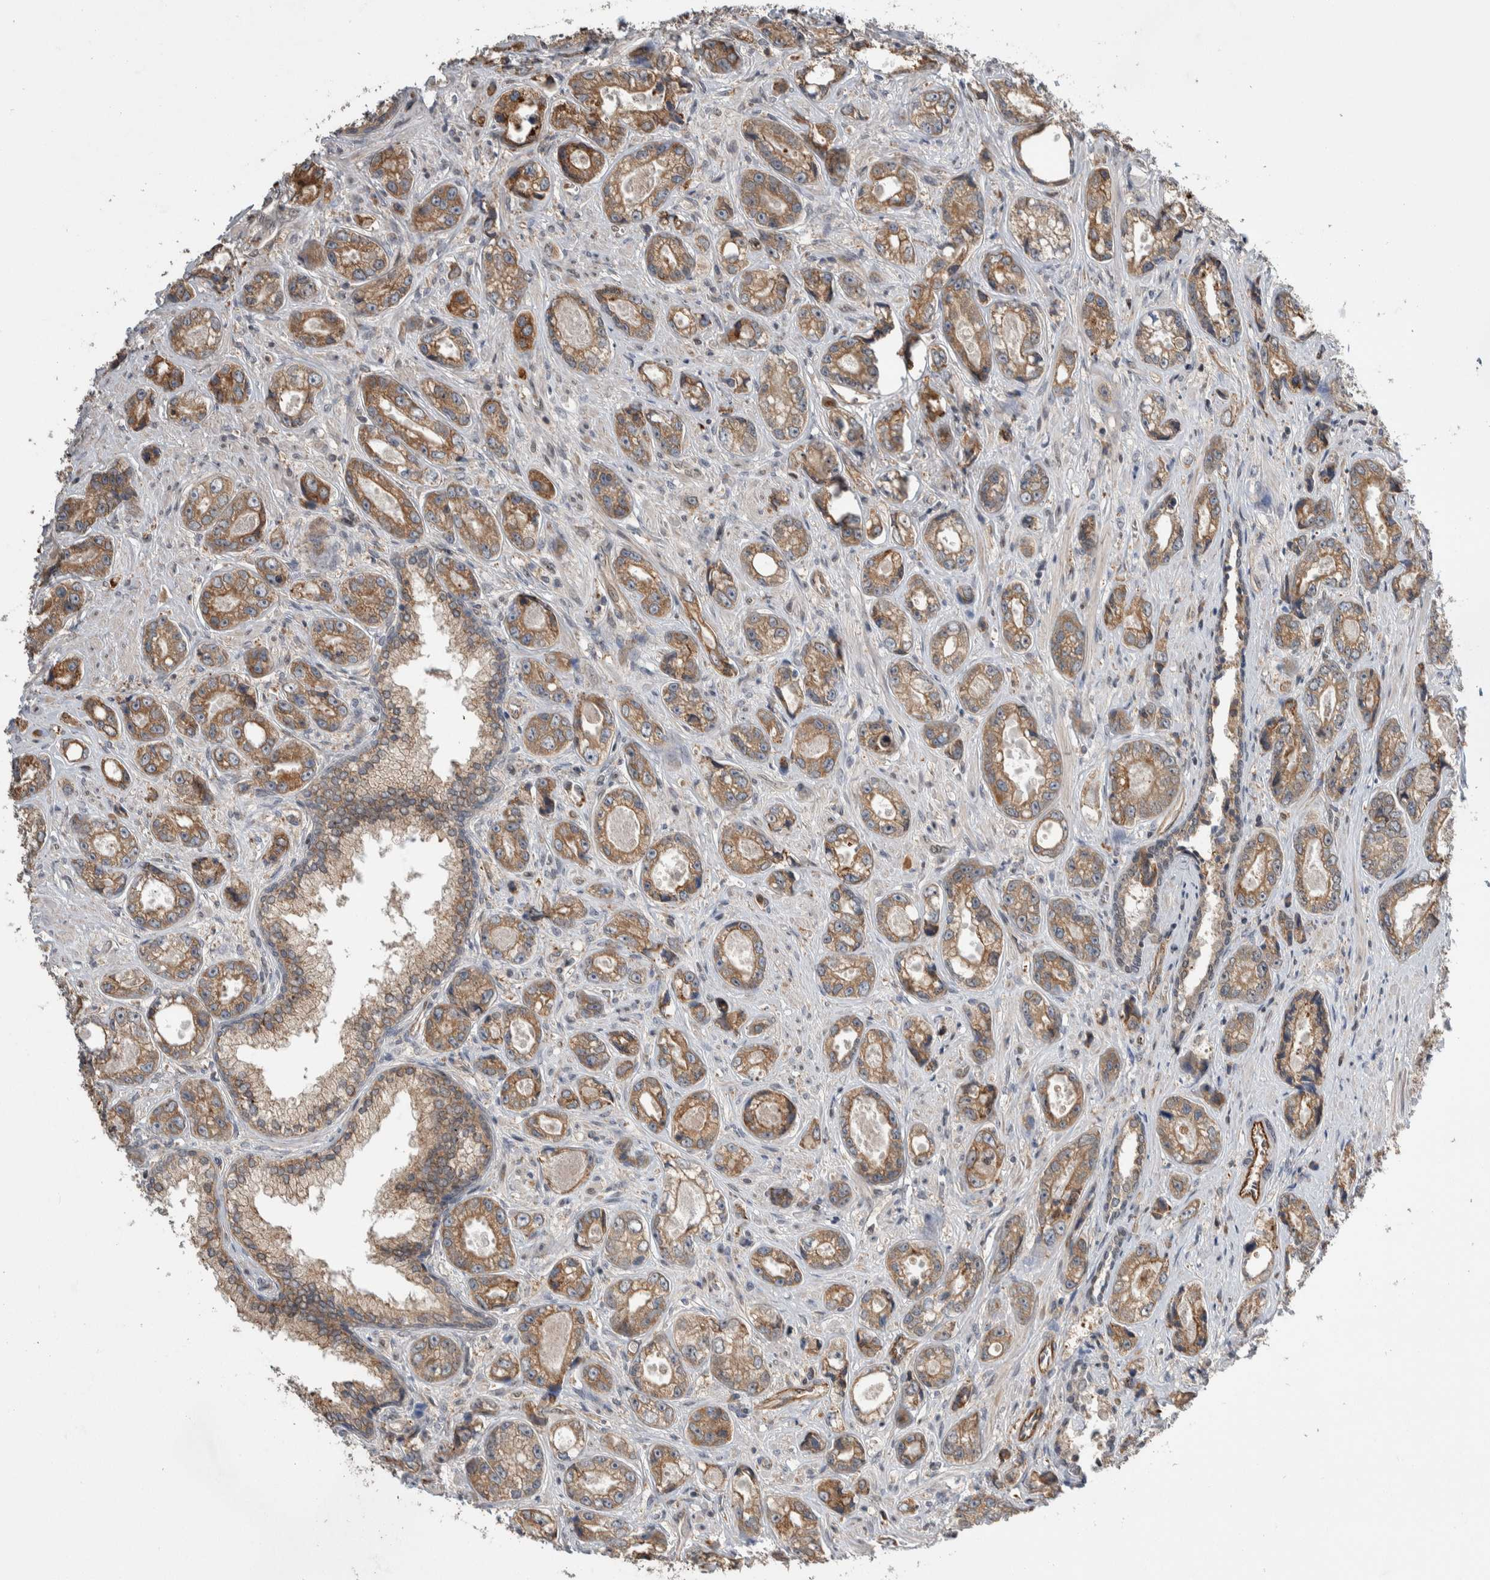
{"staining": {"intensity": "moderate", "quantity": ">75%", "location": "cytoplasmic/membranous"}, "tissue": "prostate cancer", "cell_type": "Tumor cells", "image_type": "cancer", "snomed": [{"axis": "morphology", "description": "Adenocarcinoma, High grade"}, {"axis": "topography", "description": "Prostate"}], "caption": "A high-resolution image shows immunohistochemistry staining of prostate cancer (high-grade adenocarcinoma), which demonstrates moderate cytoplasmic/membranous expression in approximately >75% of tumor cells.", "gene": "PRDM4", "patient": {"sex": "male", "age": 61}}